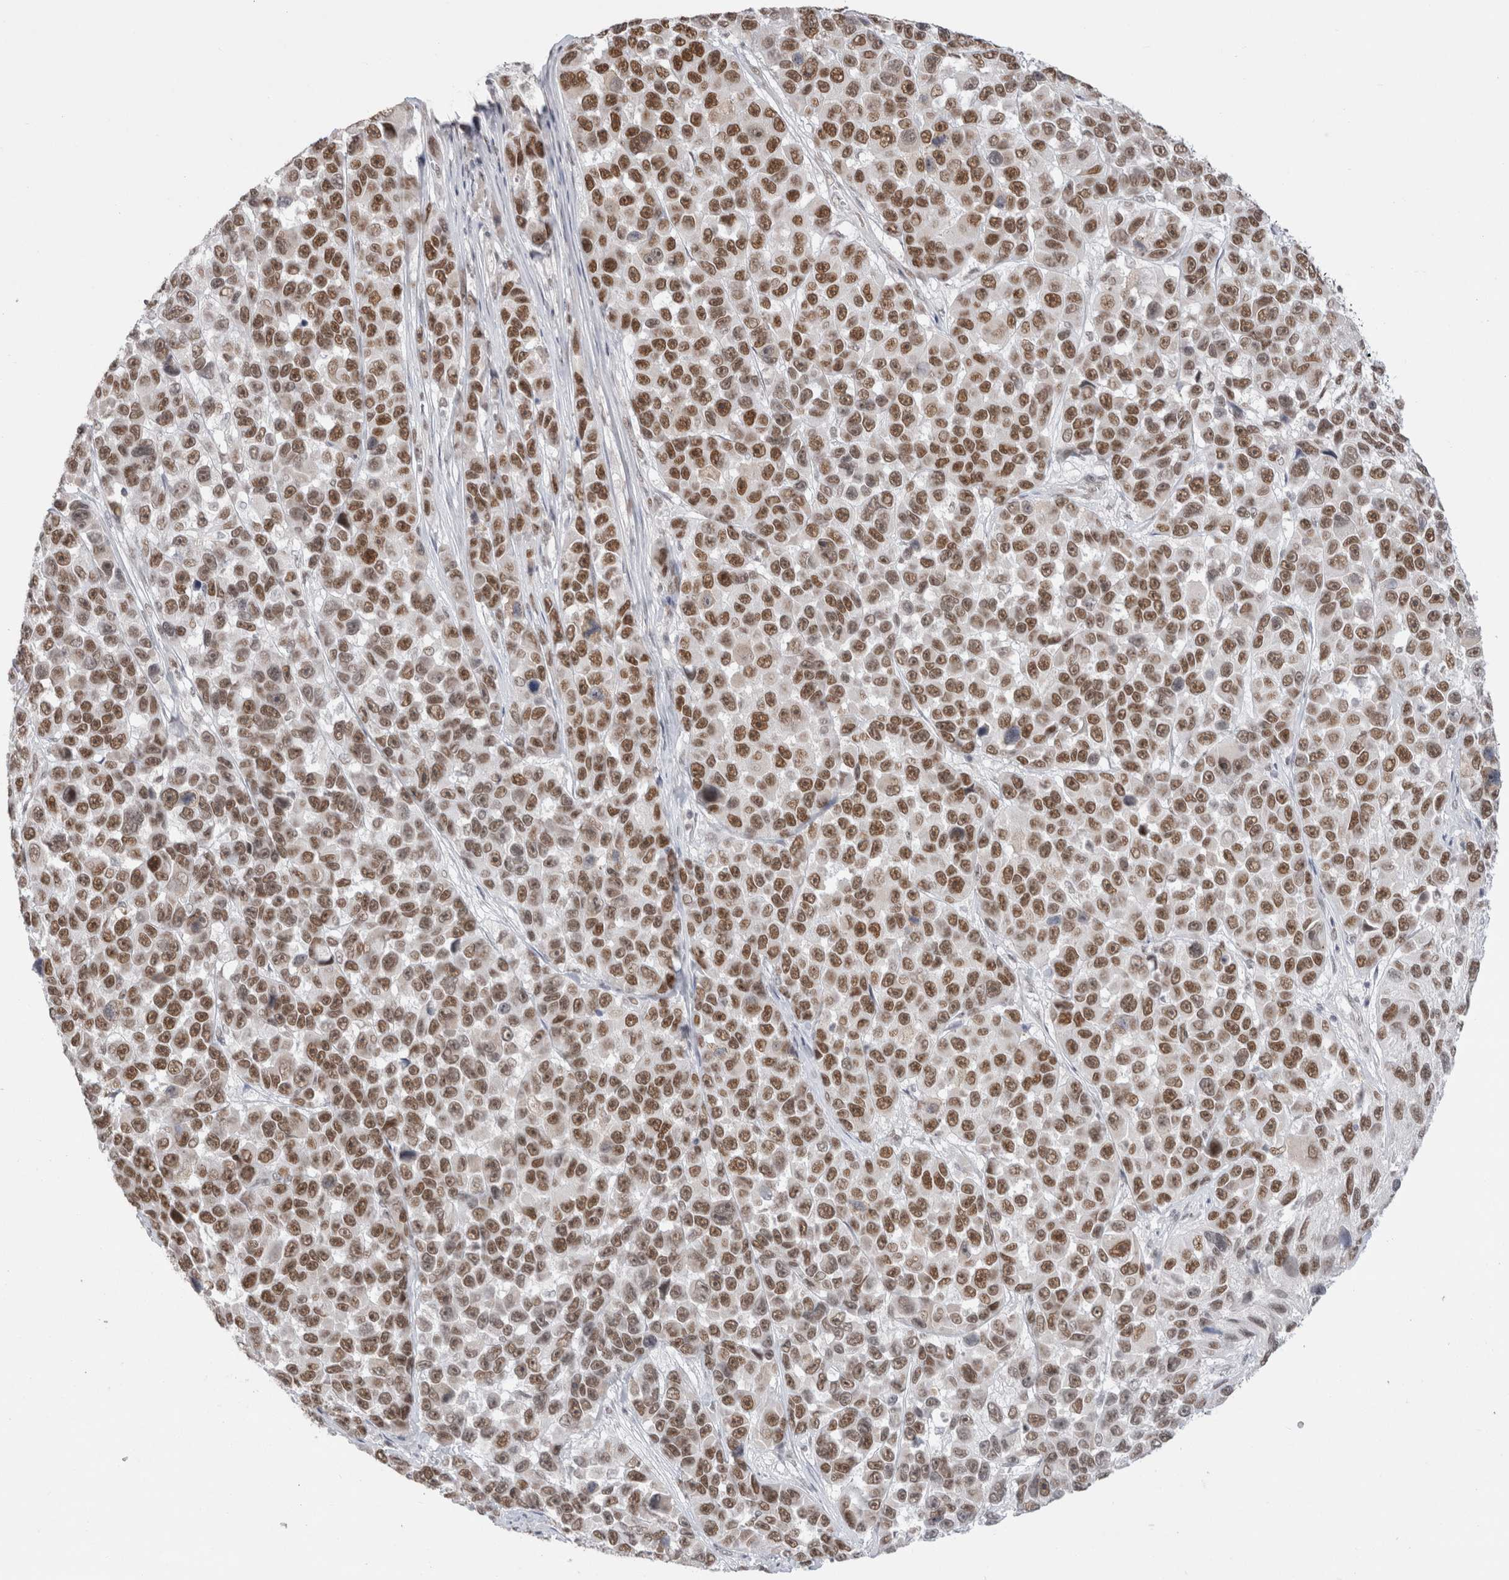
{"staining": {"intensity": "moderate", "quantity": ">75%", "location": "nuclear"}, "tissue": "melanoma", "cell_type": "Tumor cells", "image_type": "cancer", "snomed": [{"axis": "morphology", "description": "Malignant melanoma, NOS"}, {"axis": "topography", "description": "Skin"}], "caption": "Human malignant melanoma stained with a protein marker demonstrates moderate staining in tumor cells.", "gene": "RECQL4", "patient": {"sex": "male", "age": 53}}